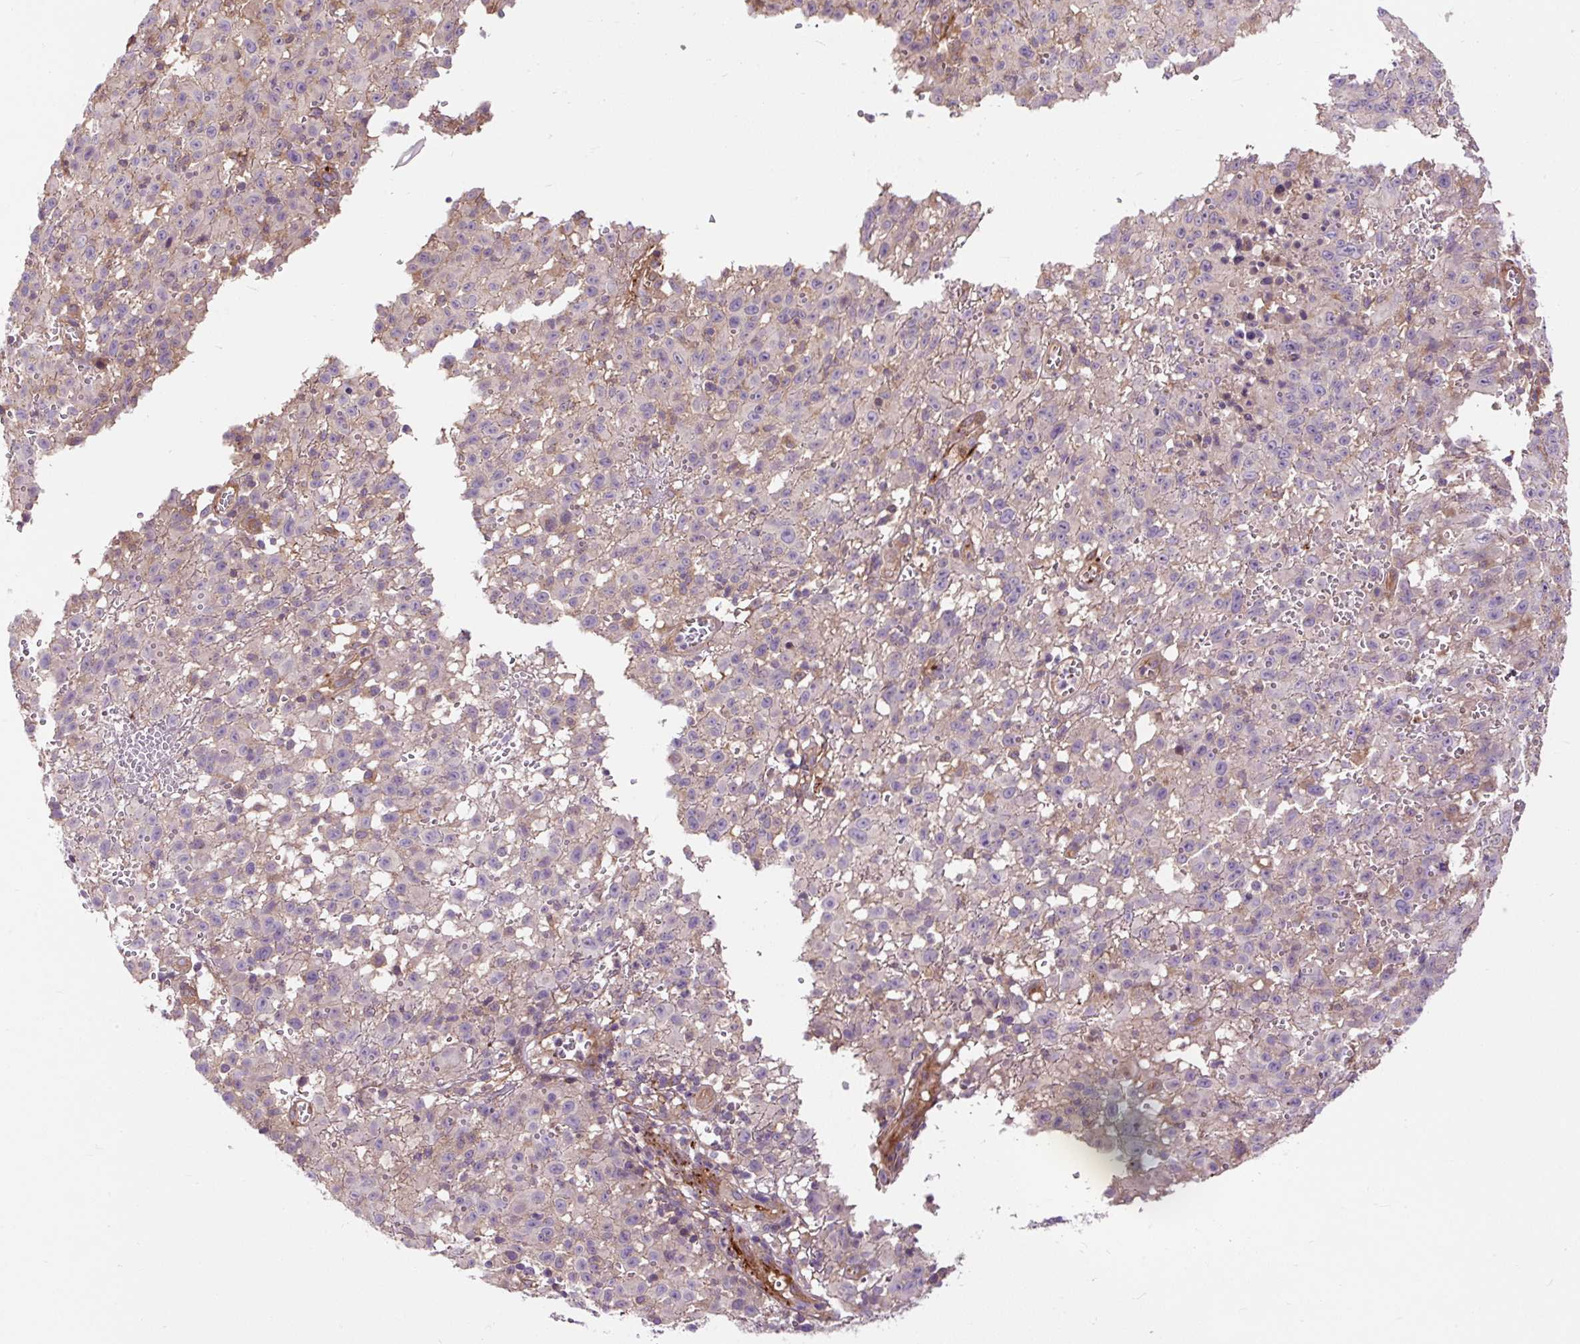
{"staining": {"intensity": "negative", "quantity": "none", "location": "none"}, "tissue": "melanoma", "cell_type": "Tumor cells", "image_type": "cancer", "snomed": [{"axis": "morphology", "description": "Malignant melanoma, NOS"}, {"axis": "topography", "description": "Skin"}], "caption": "IHC image of human malignant melanoma stained for a protein (brown), which exhibits no staining in tumor cells. The staining is performed using DAB brown chromogen with nuclei counter-stained in using hematoxylin.", "gene": "PCDHGB3", "patient": {"sex": "male", "age": 46}}